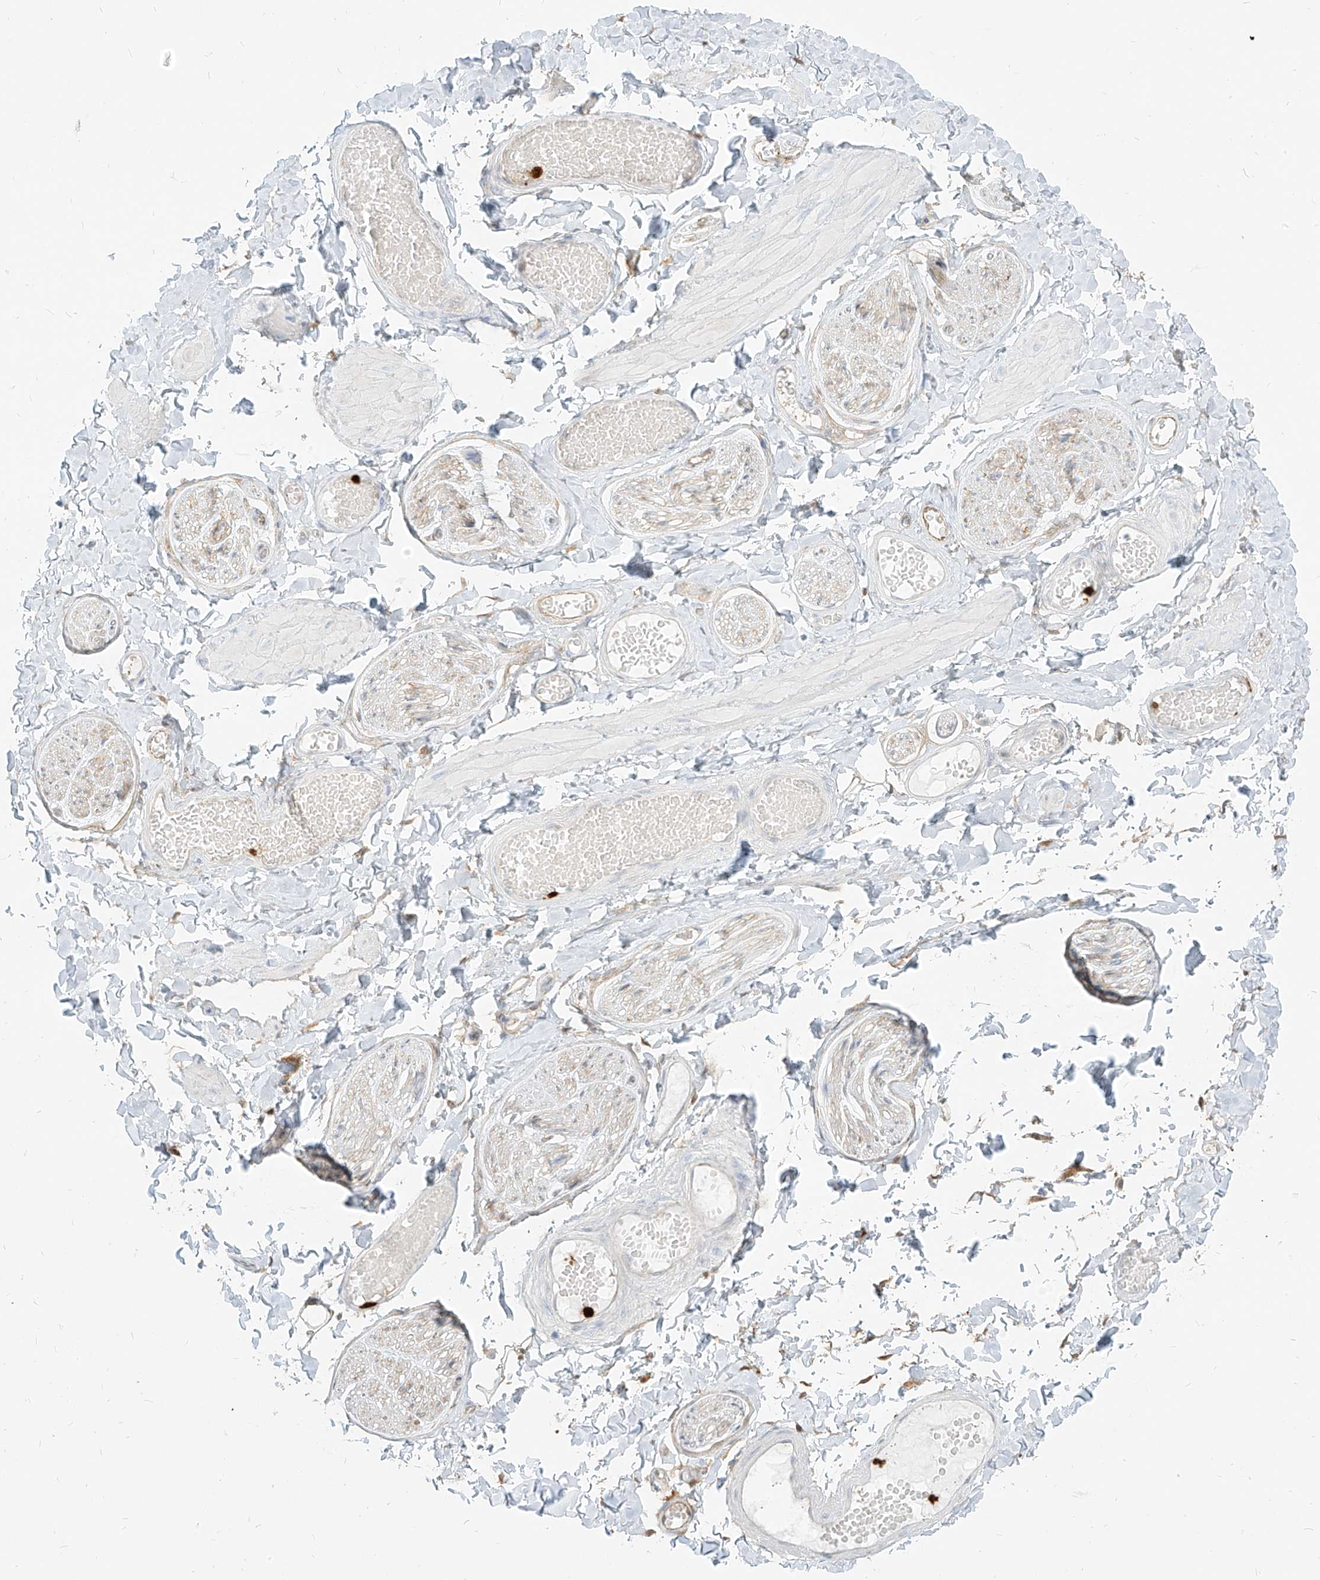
{"staining": {"intensity": "moderate", "quantity": ">75%", "location": "cytoplasmic/membranous"}, "tissue": "adipose tissue", "cell_type": "Adipocytes", "image_type": "normal", "snomed": [{"axis": "morphology", "description": "Normal tissue, NOS"}, {"axis": "topography", "description": "Adipose tissue"}, {"axis": "topography", "description": "Vascular tissue"}, {"axis": "topography", "description": "Peripheral nerve tissue"}], "caption": "Immunohistochemical staining of unremarkable adipose tissue shows medium levels of moderate cytoplasmic/membranous positivity in about >75% of adipocytes. Using DAB (3,3'-diaminobenzidine) (brown) and hematoxylin (blue) stains, captured at high magnification using brightfield microscopy.", "gene": "PGD", "patient": {"sex": "male", "age": 25}}